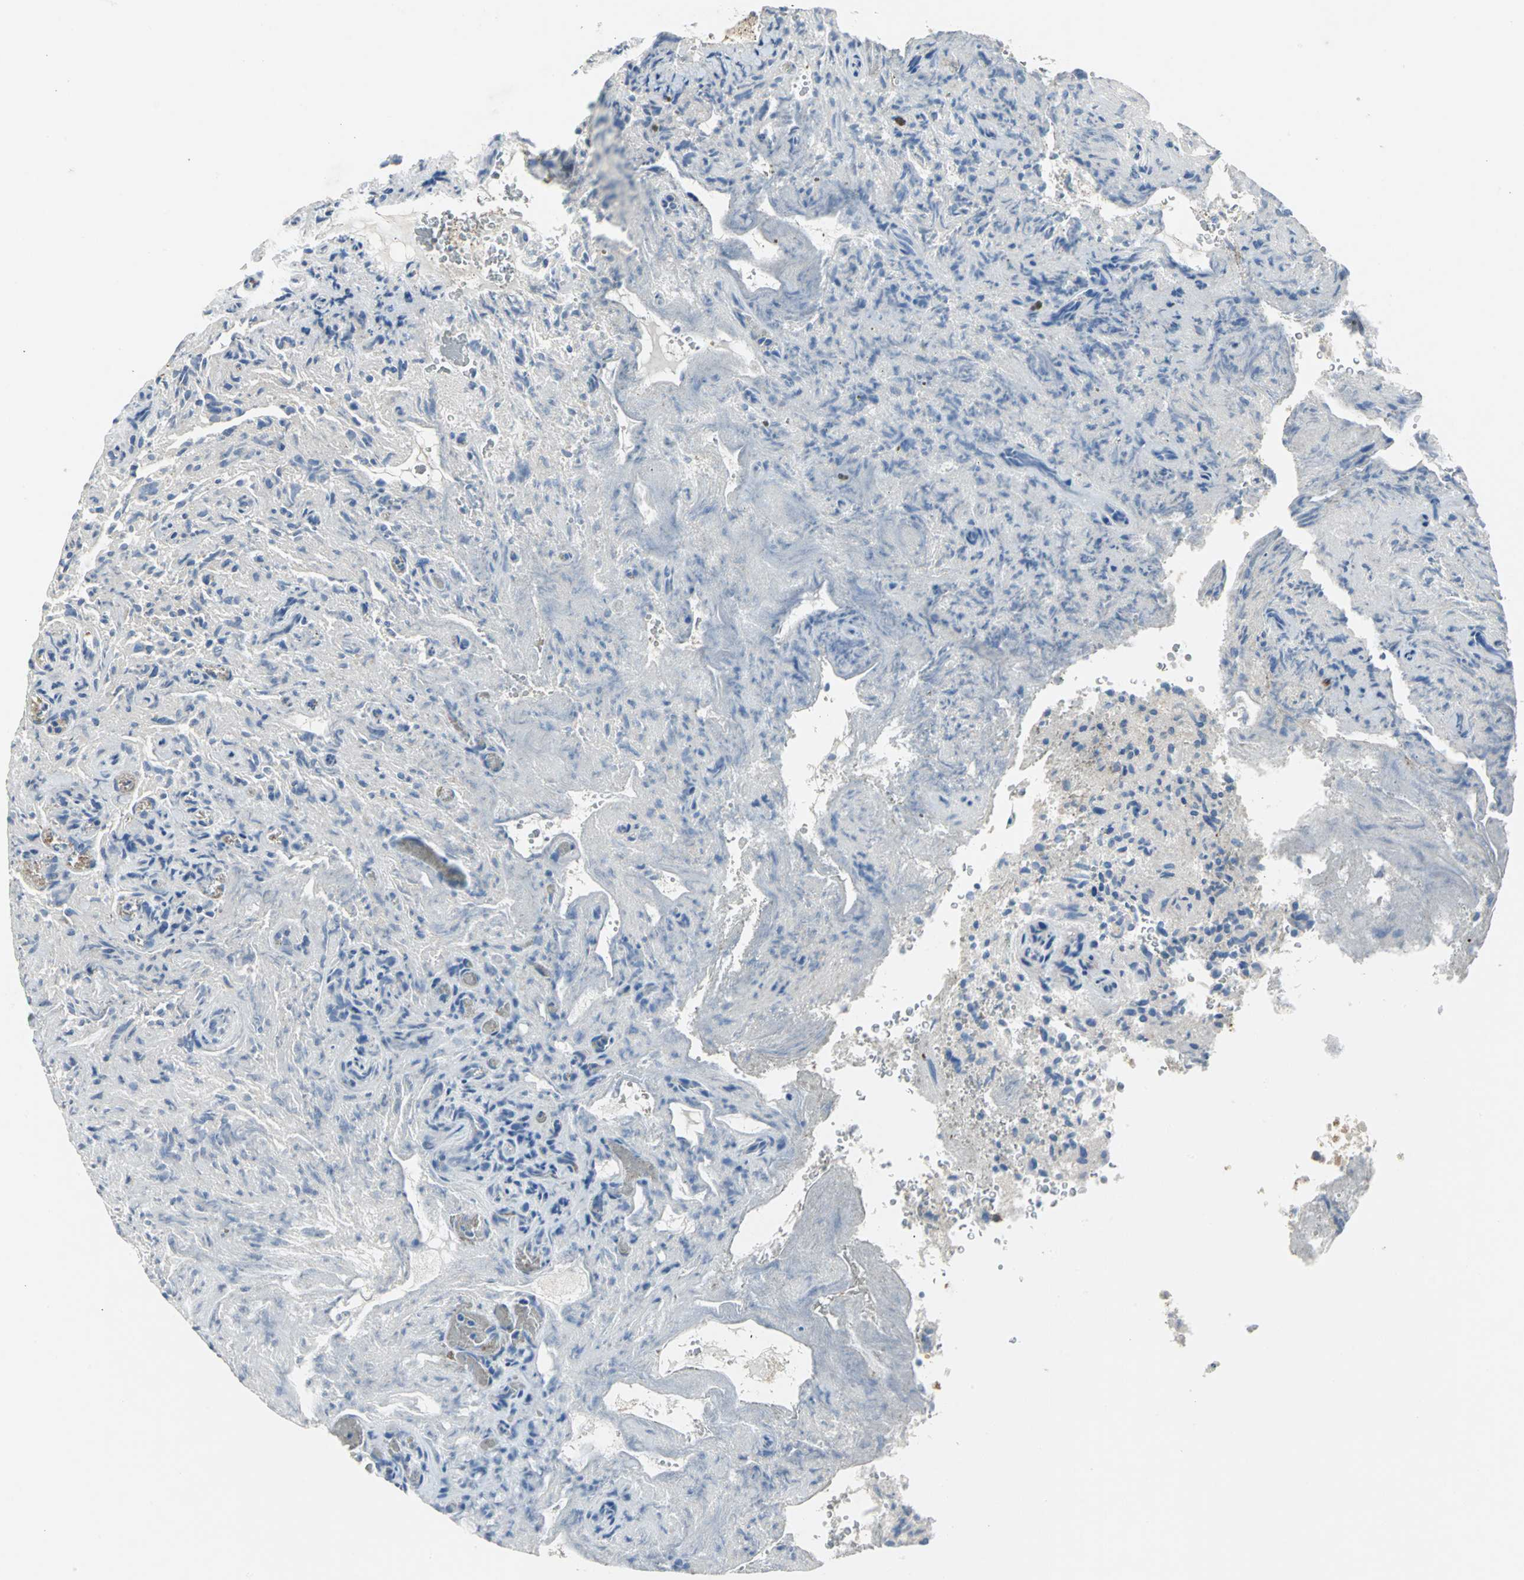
{"staining": {"intensity": "negative", "quantity": "none", "location": "none"}, "tissue": "glioma", "cell_type": "Tumor cells", "image_type": "cancer", "snomed": [{"axis": "morphology", "description": "Normal tissue, NOS"}, {"axis": "morphology", "description": "Glioma, malignant, High grade"}, {"axis": "topography", "description": "Cerebral cortex"}], "caption": "Immunohistochemical staining of glioma demonstrates no significant staining in tumor cells. The staining is performed using DAB brown chromogen with nuclei counter-stained in using hematoxylin.", "gene": "SPPL2B", "patient": {"sex": "male", "age": 75}}